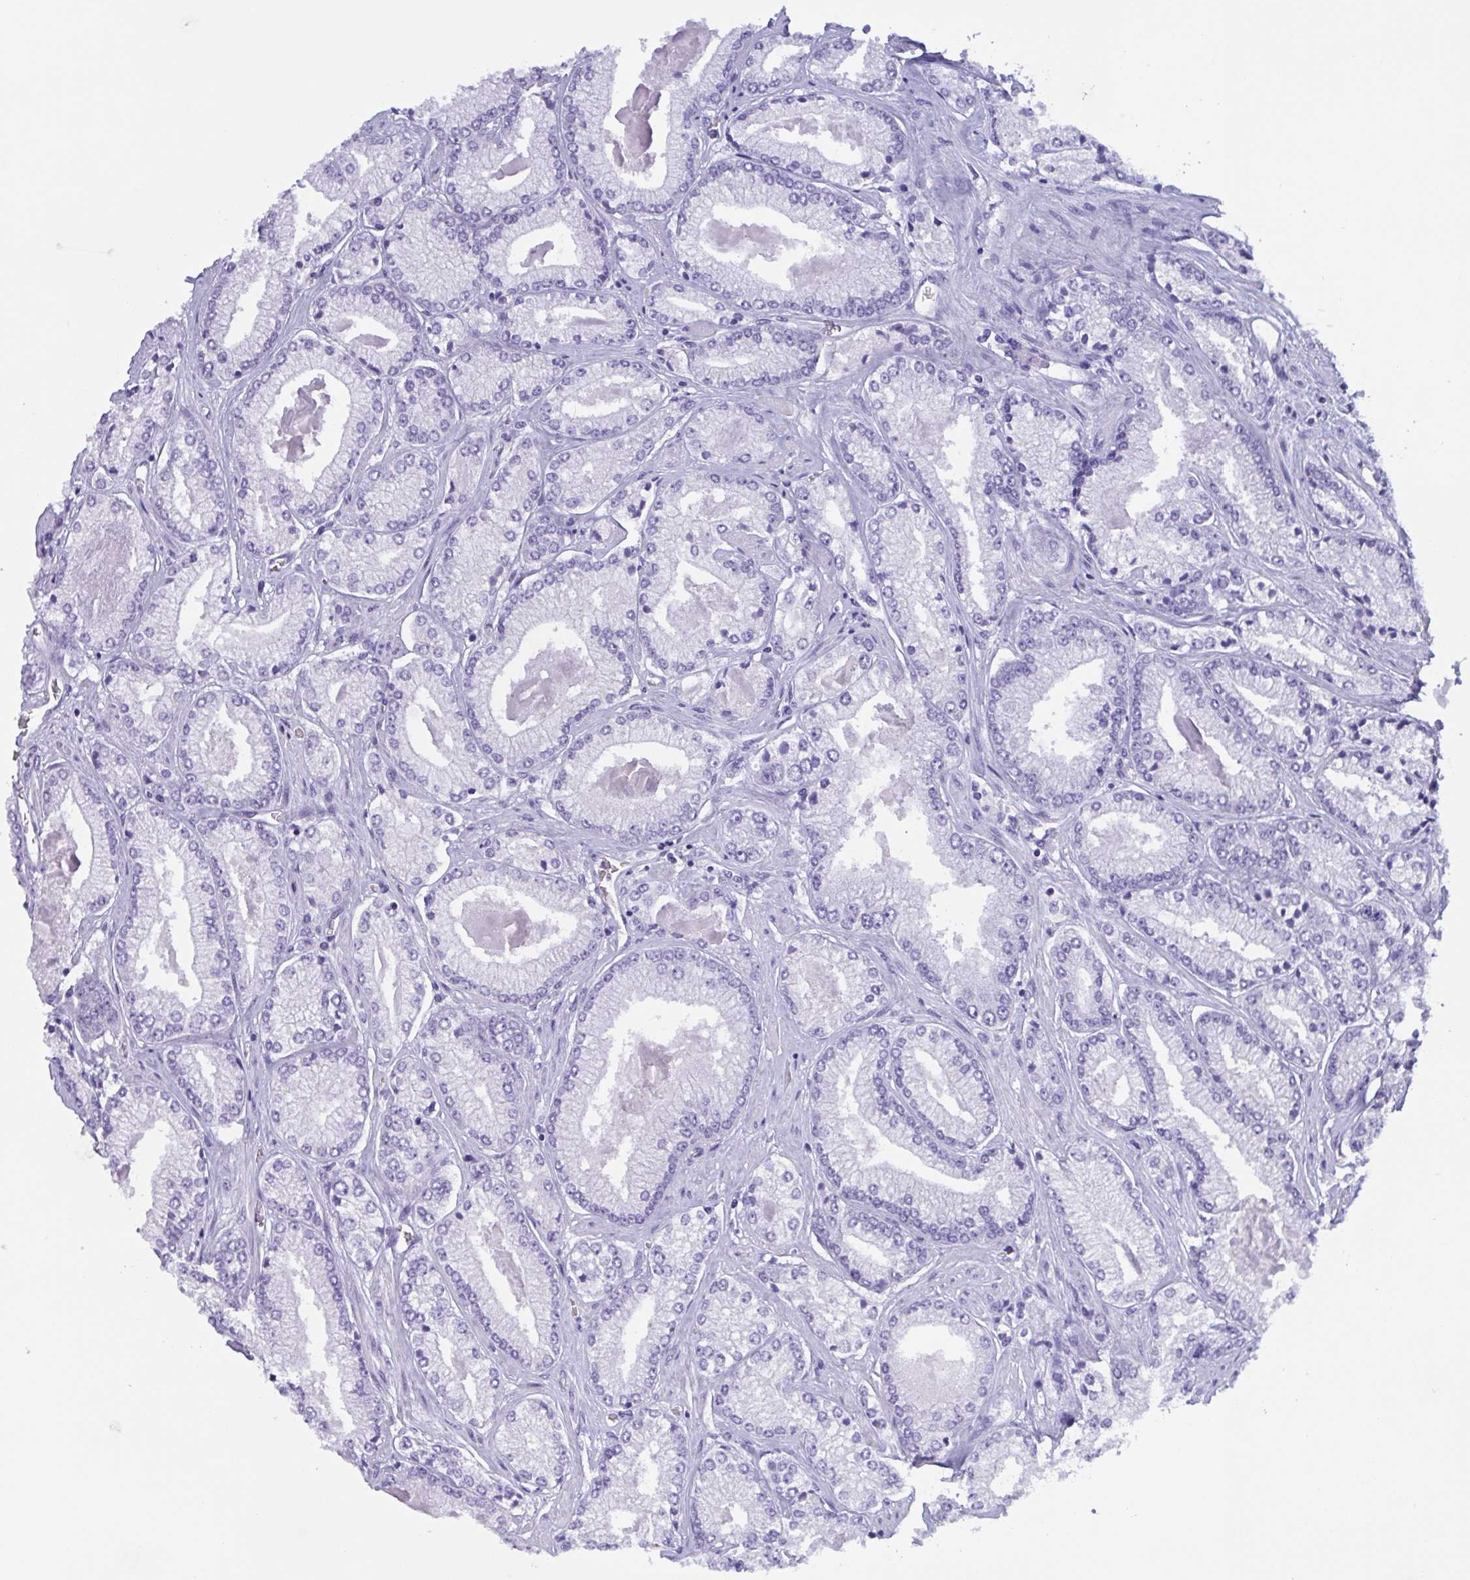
{"staining": {"intensity": "negative", "quantity": "none", "location": "none"}, "tissue": "prostate cancer", "cell_type": "Tumor cells", "image_type": "cancer", "snomed": [{"axis": "morphology", "description": "Adenocarcinoma, Low grade"}, {"axis": "topography", "description": "Prostate"}], "caption": "Immunohistochemistry histopathology image of neoplastic tissue: human prostate cancer stained with DAB shows no significant protein staining in tumor cells.", "gene": "ZNF850", "patient": {"sex": "male", "age": 67}}